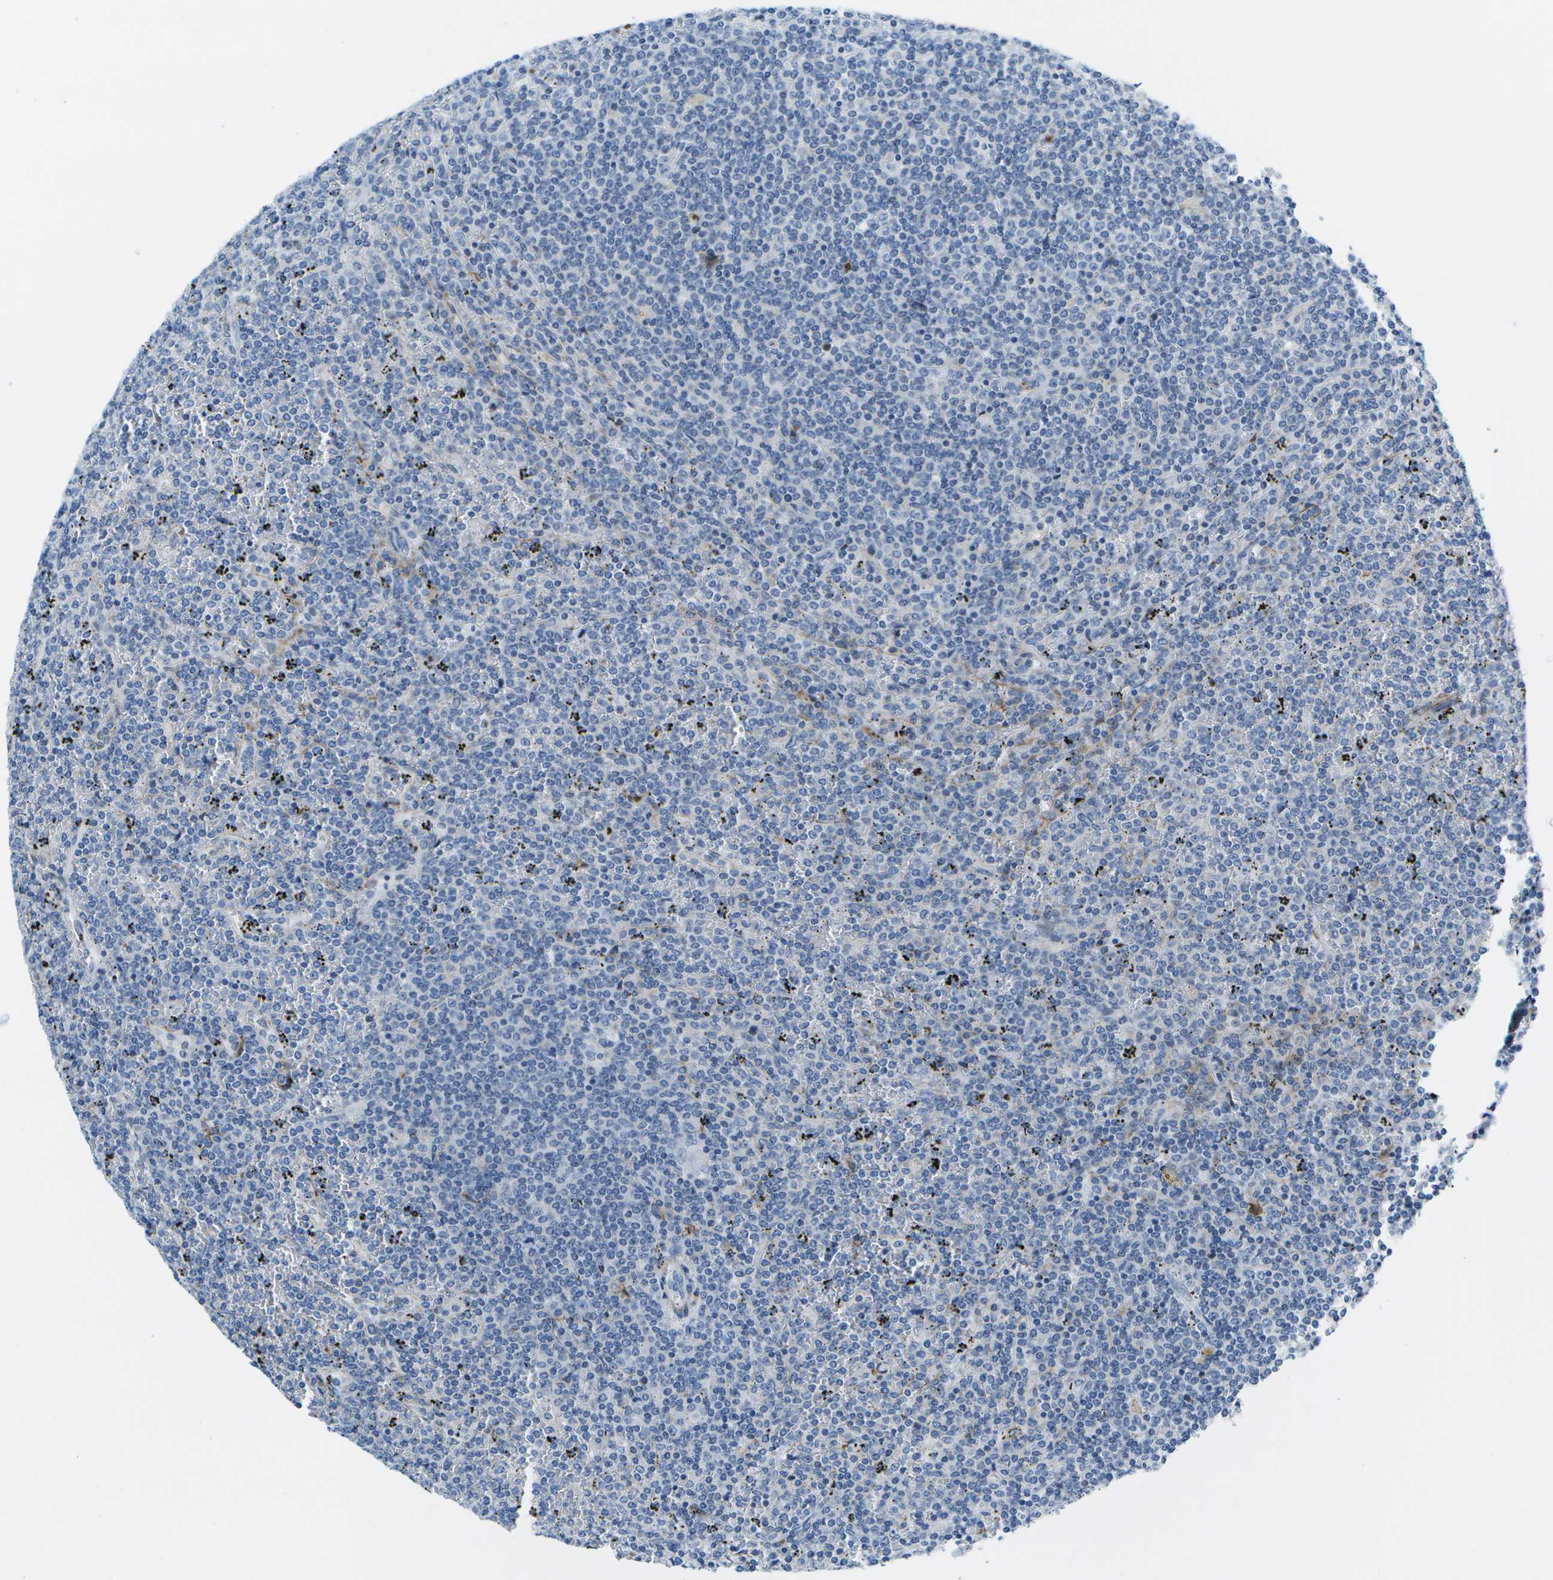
{"staining": {"intensity": "negative", "quantity": "none", "location": "none"}, "tissue": "lymphoma", "cell_type": "Tumor cells", "image_type": "cancer", "snomed": [{"axis": "morphology", "description": "Malignant lymphoma, non-Hodgkin's type, Low grade"}, {"axis": "topography", "description": "Spleen"}], "caption": "High power microscopy image of an immunohistochemistry (IHC) photomicrograph of low-grade malignant lymphoma, non-Hodgkin's type, revealing no significant expression in tumor cells.", "gene": "ADGRG6", "patient": {"sex": "female", "age": 19}}